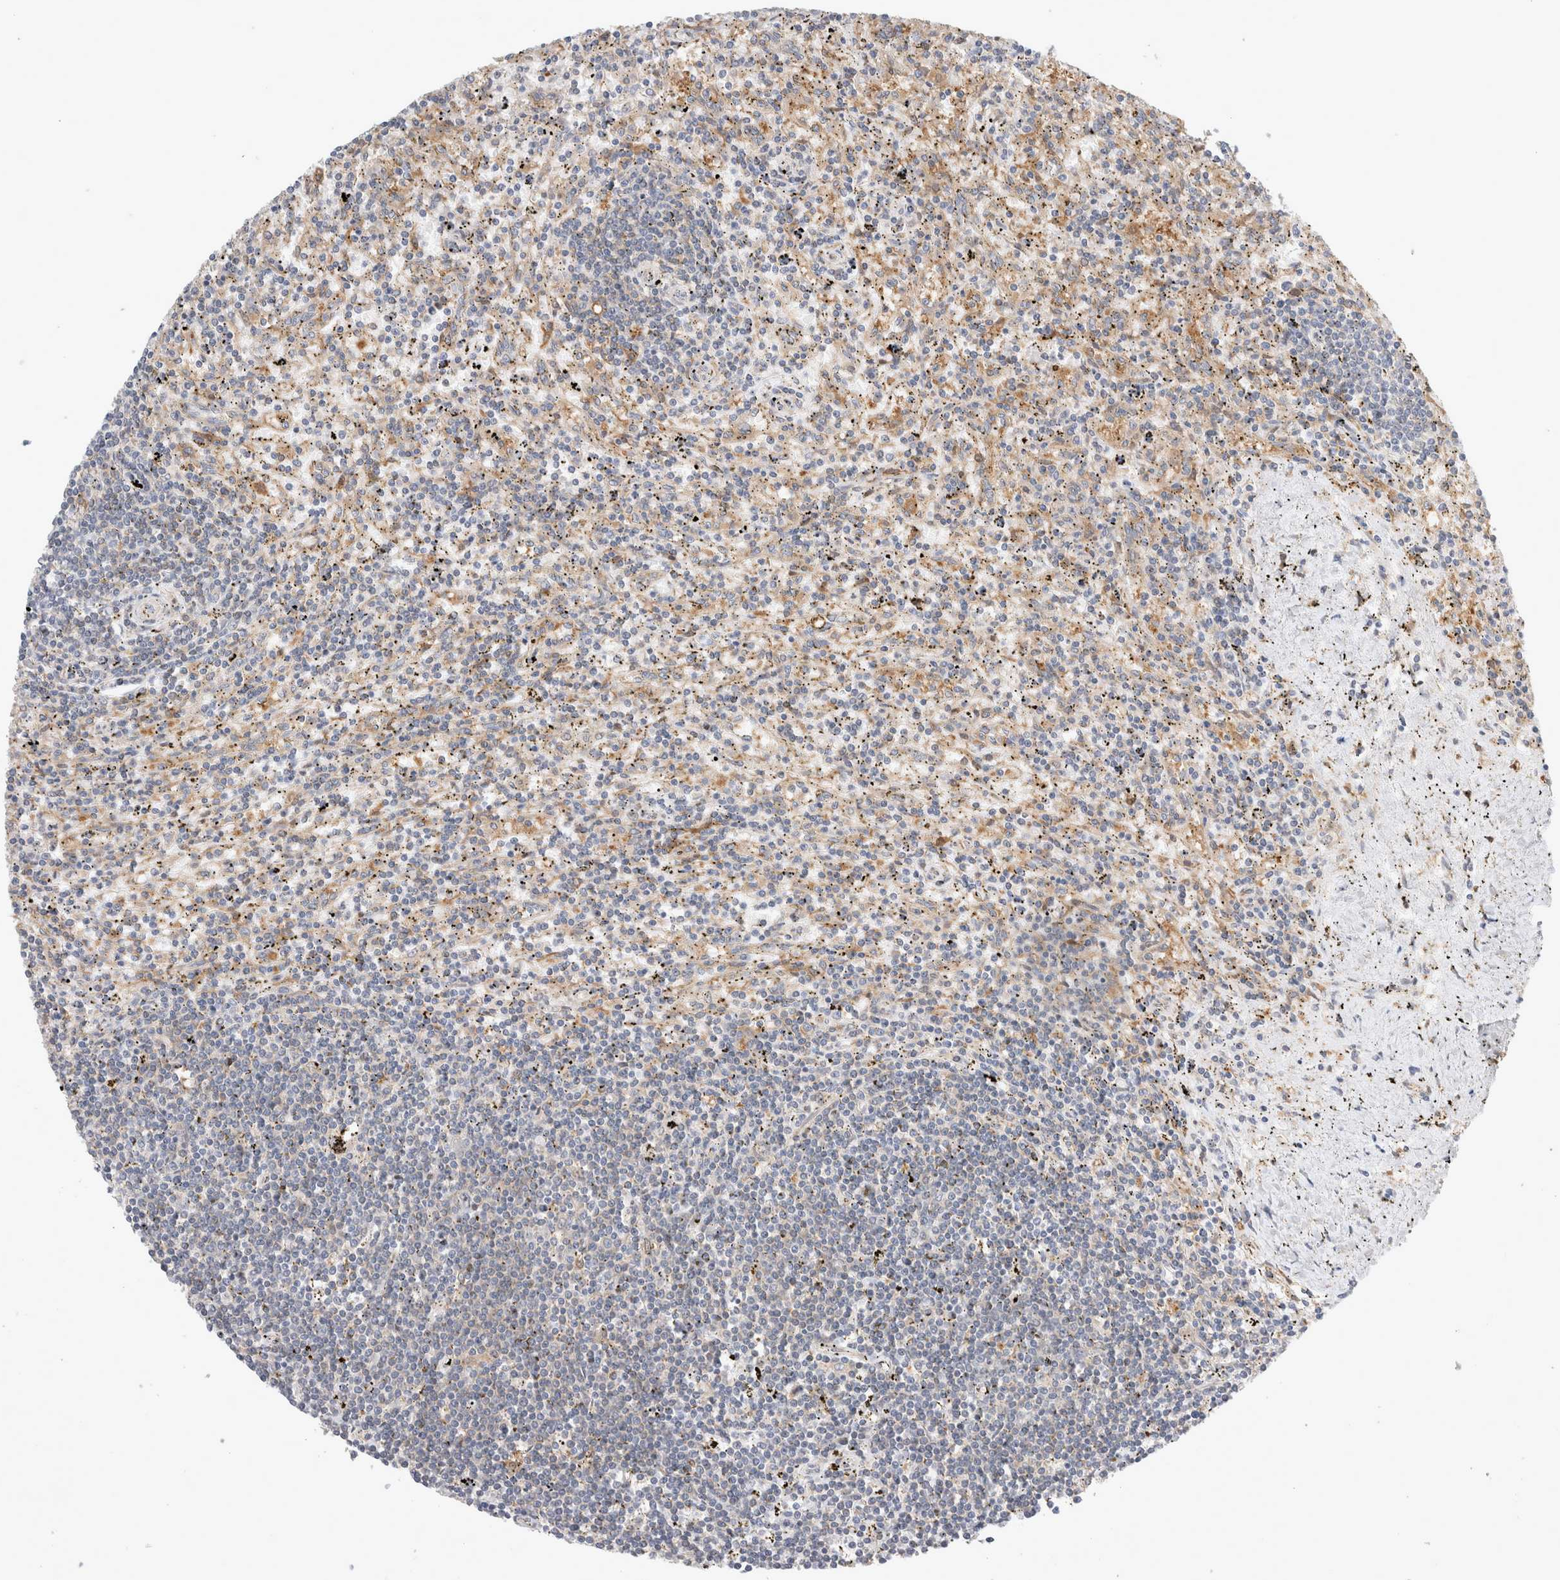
{"staining": {"intensity": "weak", "quantity": "<25%", "location": "cytoplasmic/membranous"}, "tissue": "lymphoma", "cell_type": "Tumor cells", "image_type": "cancer", "snomed": [{"axis": "morphology", "description": "Malignant lymphoma, non-Hodgkin's type, Low grade"}, {"axis": "topography", "description": "Spleen"}], "caption": "Lymphoma was stained to show a protein in brown. There is no significant positivity in tumor cells.", "gene": "CDCA7L", "patient": {"sex": "male", "age": 76}}